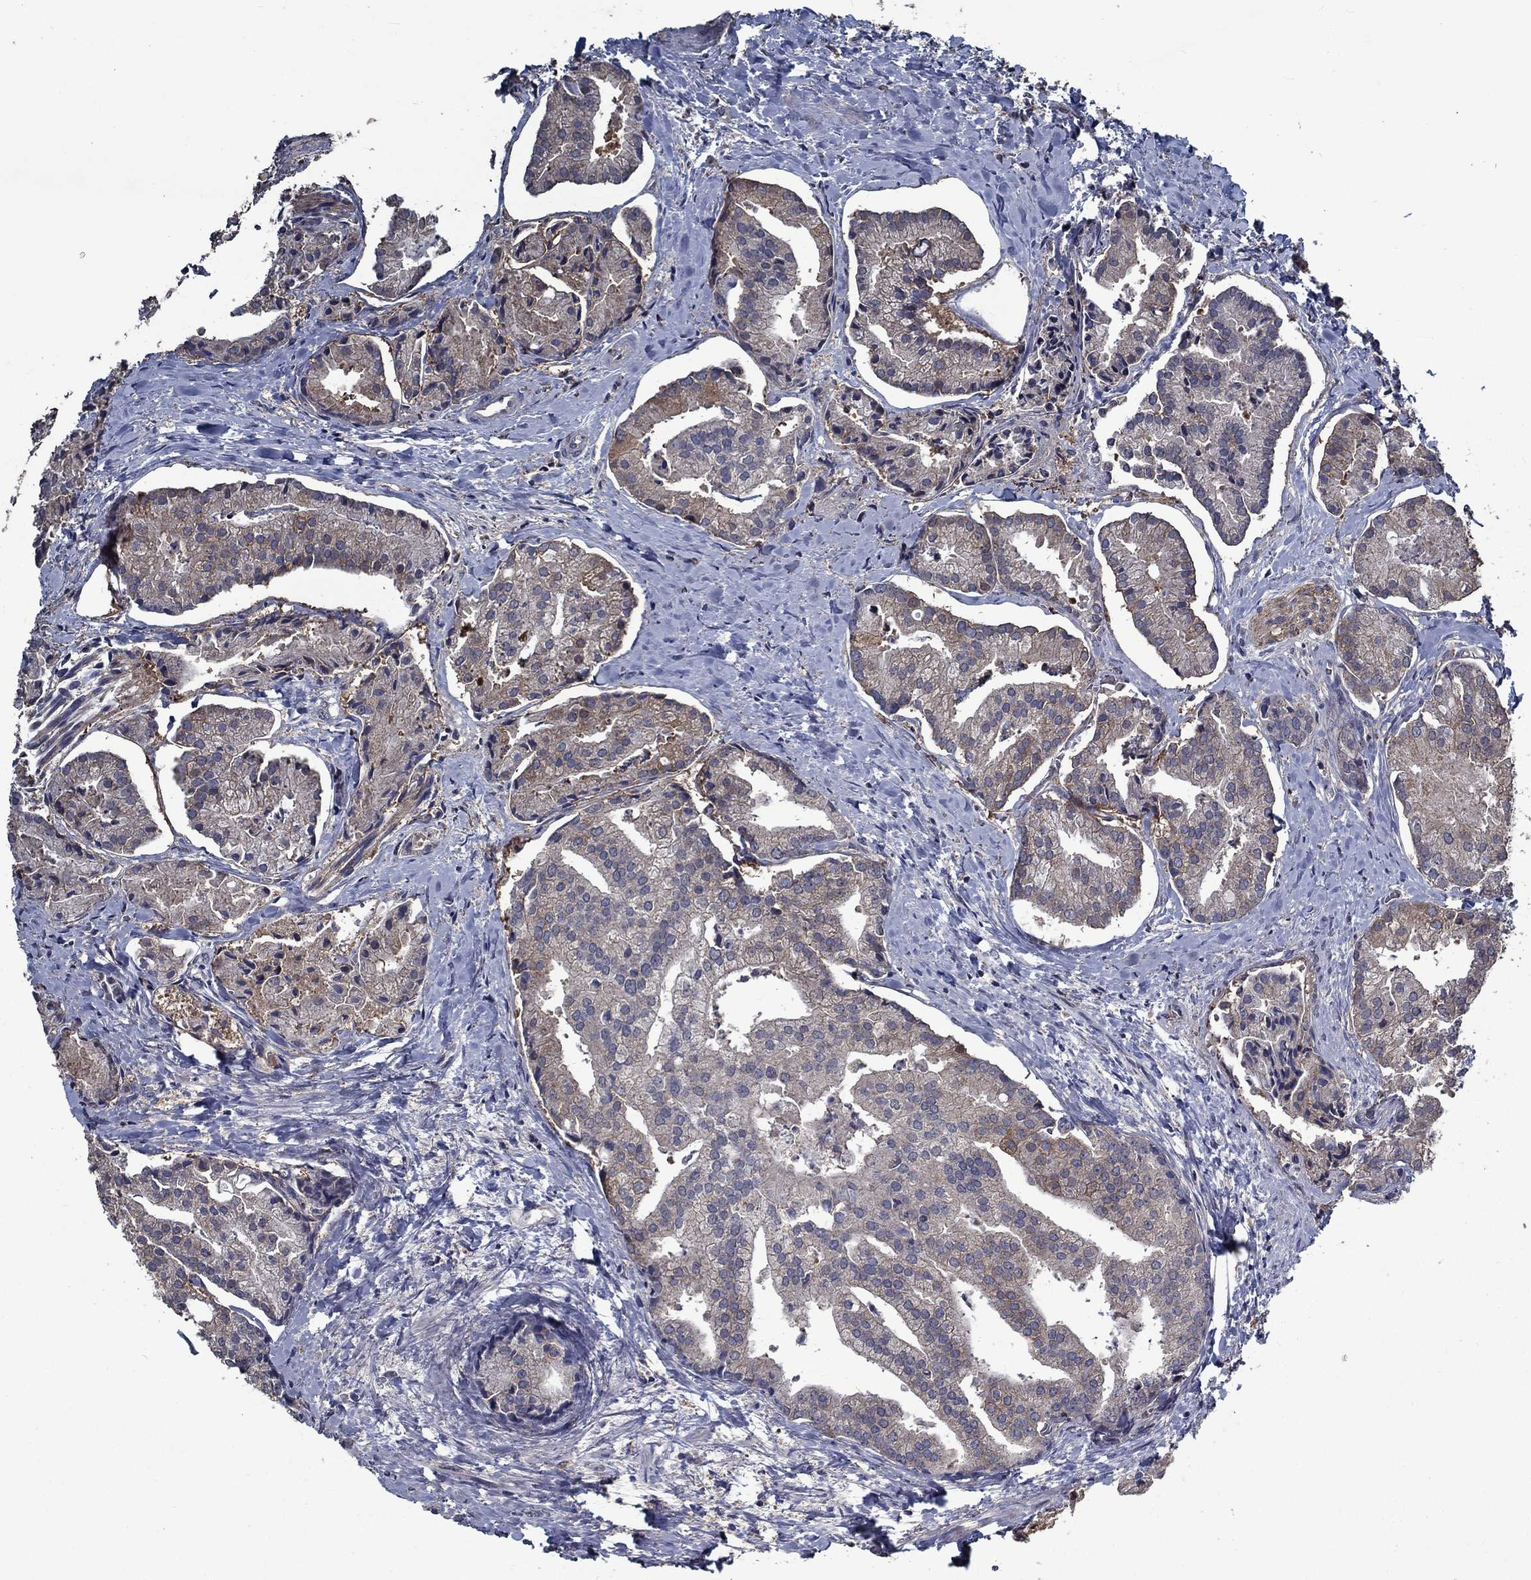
{"staining": {"intensity": "moderate", "quantity": "<25%", "location": "cytoplasmic/membranous"}, "tissue": "prostate cancer", "cell_type": "Tumor cells", "image_type": "cancer", "snomed": [{"axis": "morphology", "description": "Adenocarcinoma, NOS"}, {"axis": "topography", "description": "Prostate and seminal vesicle, NOS"}, {"axis": "topography", "description": "Prostate"}], "caption": "Prostate cancer tissue demonstrates moderate cytoplasmic/membranous expression in approximately <25% of tumor cells, visualized by immunohistochemistry.", "gene": "SLC44A1", "patient": {"sex": "male", "age": 44}}